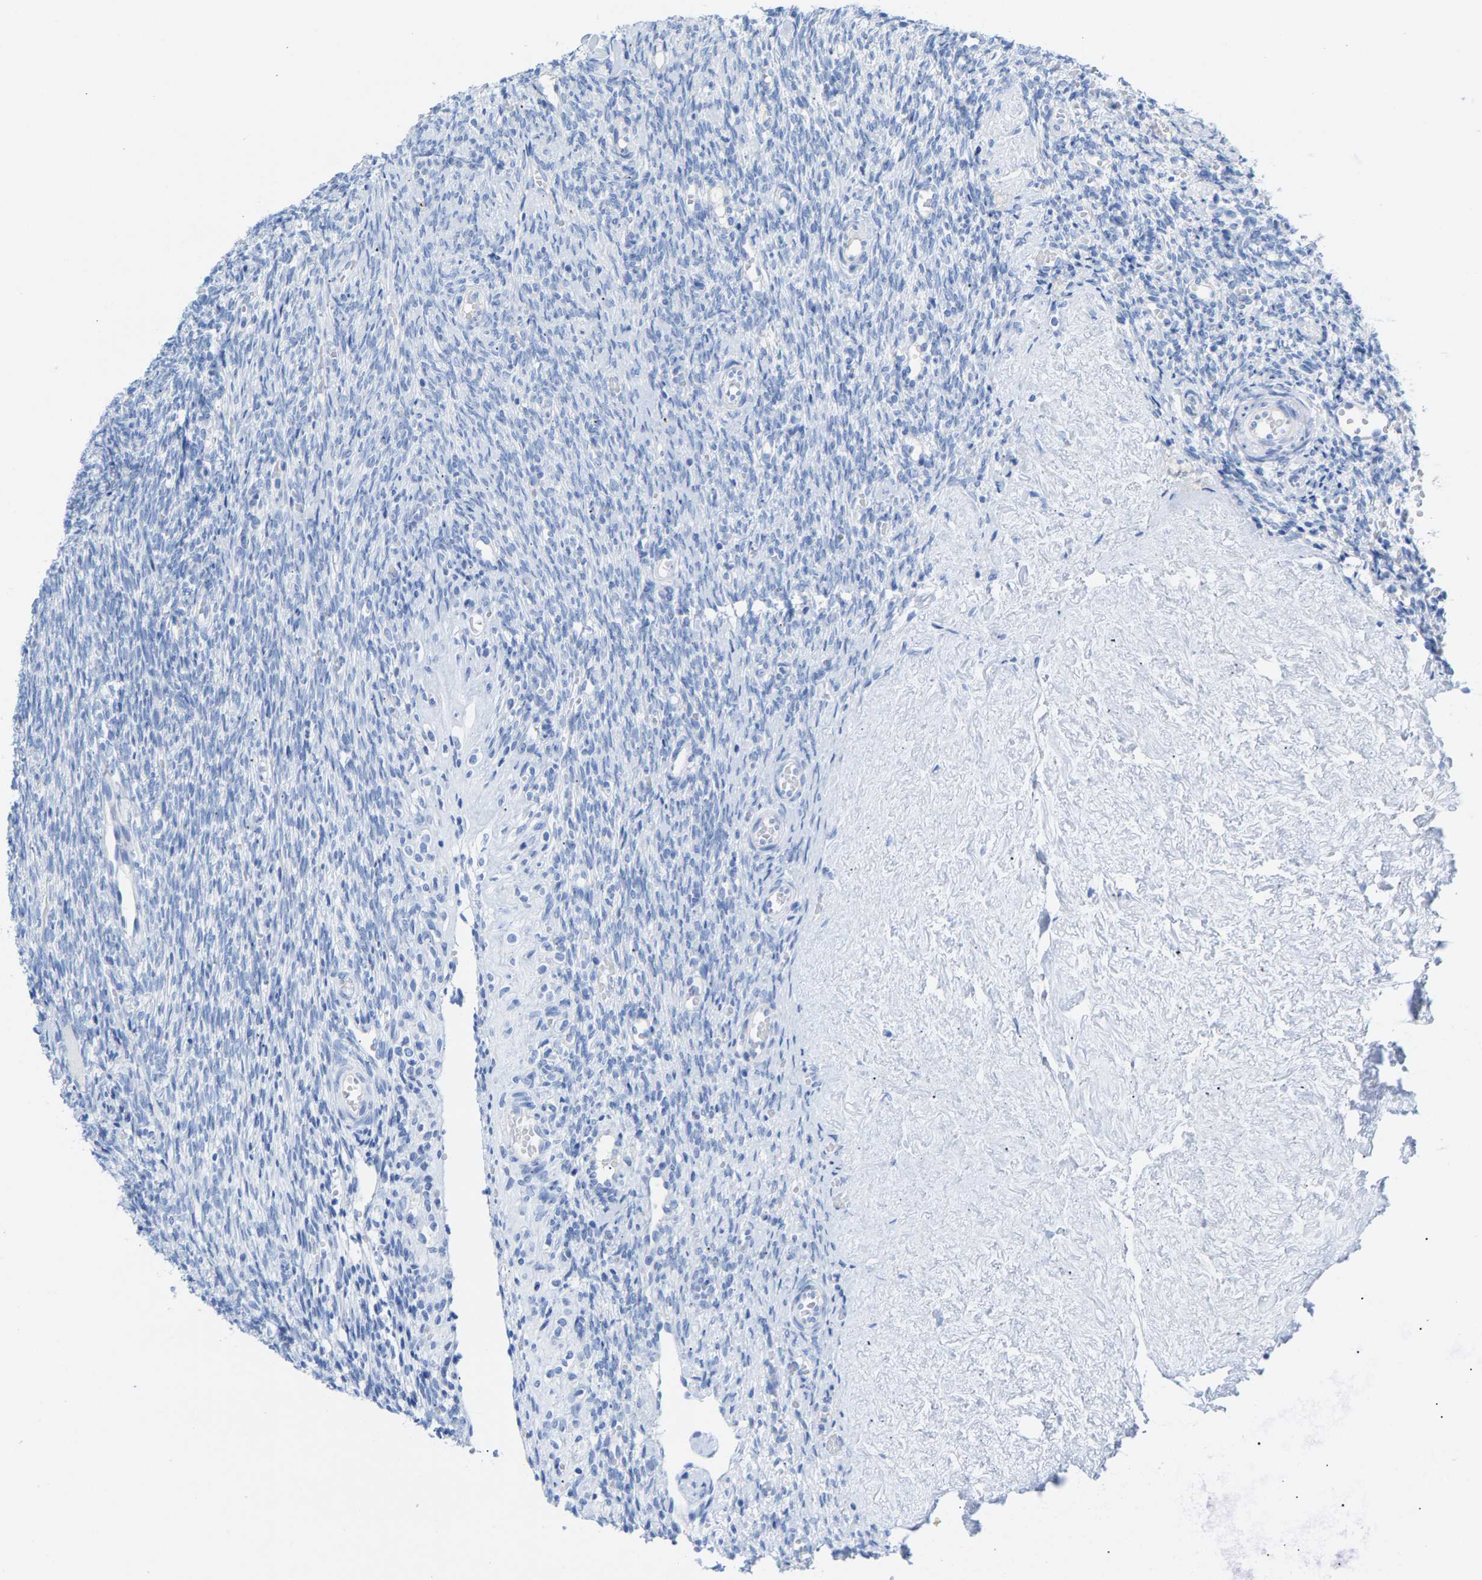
{"staining": {"intensity": "negative", "quantity": "none", "location": "none"}, "tissue": "ovary", "cell_type": "Follicle cells", "image_type": "normal", "snomed": [{"axis": "morphology", "description": "Normal tissue, NOS"}, {"axis": "topography", "description": "Ovary"}], "caption": "Immunohistochemical staining of benign ovary shows no significant expression in follicle cells.", "gene": "CPA1", "patient": {"sex": "female", "age": 41}}